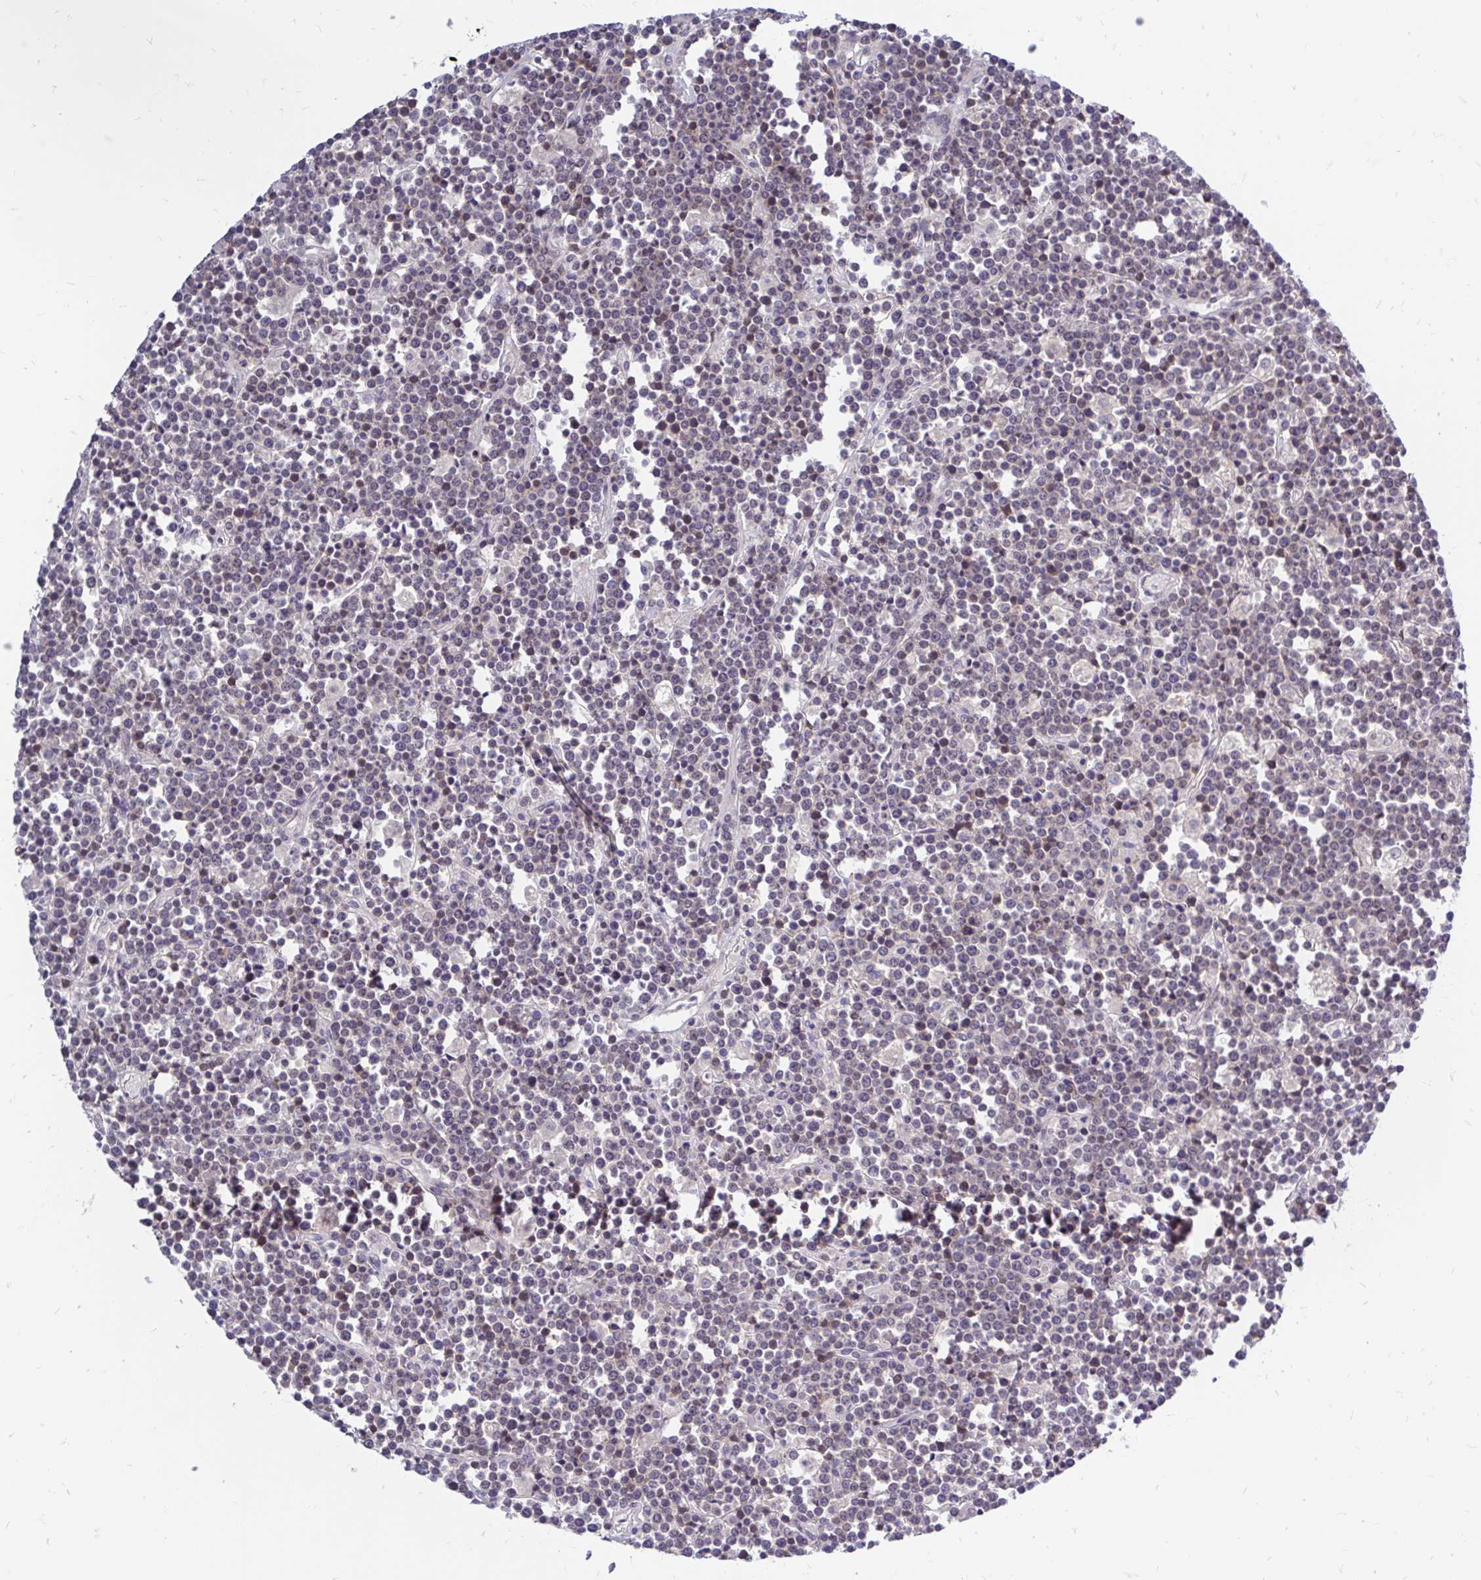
{"staining": {"intensity": "negative", "quantity": "none", "location": "none"}, "tissue": "lymphoma", "cell_type": "Tumor cells", "image_type": "cancer", "snomed": [{"axis": "morphology", "description": "Malignant lymphoma, non-Hodgkin's type, High grade"}, {"axis": "topography", "description": "Ovary"}], "caption": "High-grade malignant lymphoma, non-Hodgkin's type was stained to show a protein in brown. There is no significant expression in tumor cells.", "gene": "MAP1LC3A", "patient": {"sex": "female", "age": 56}}